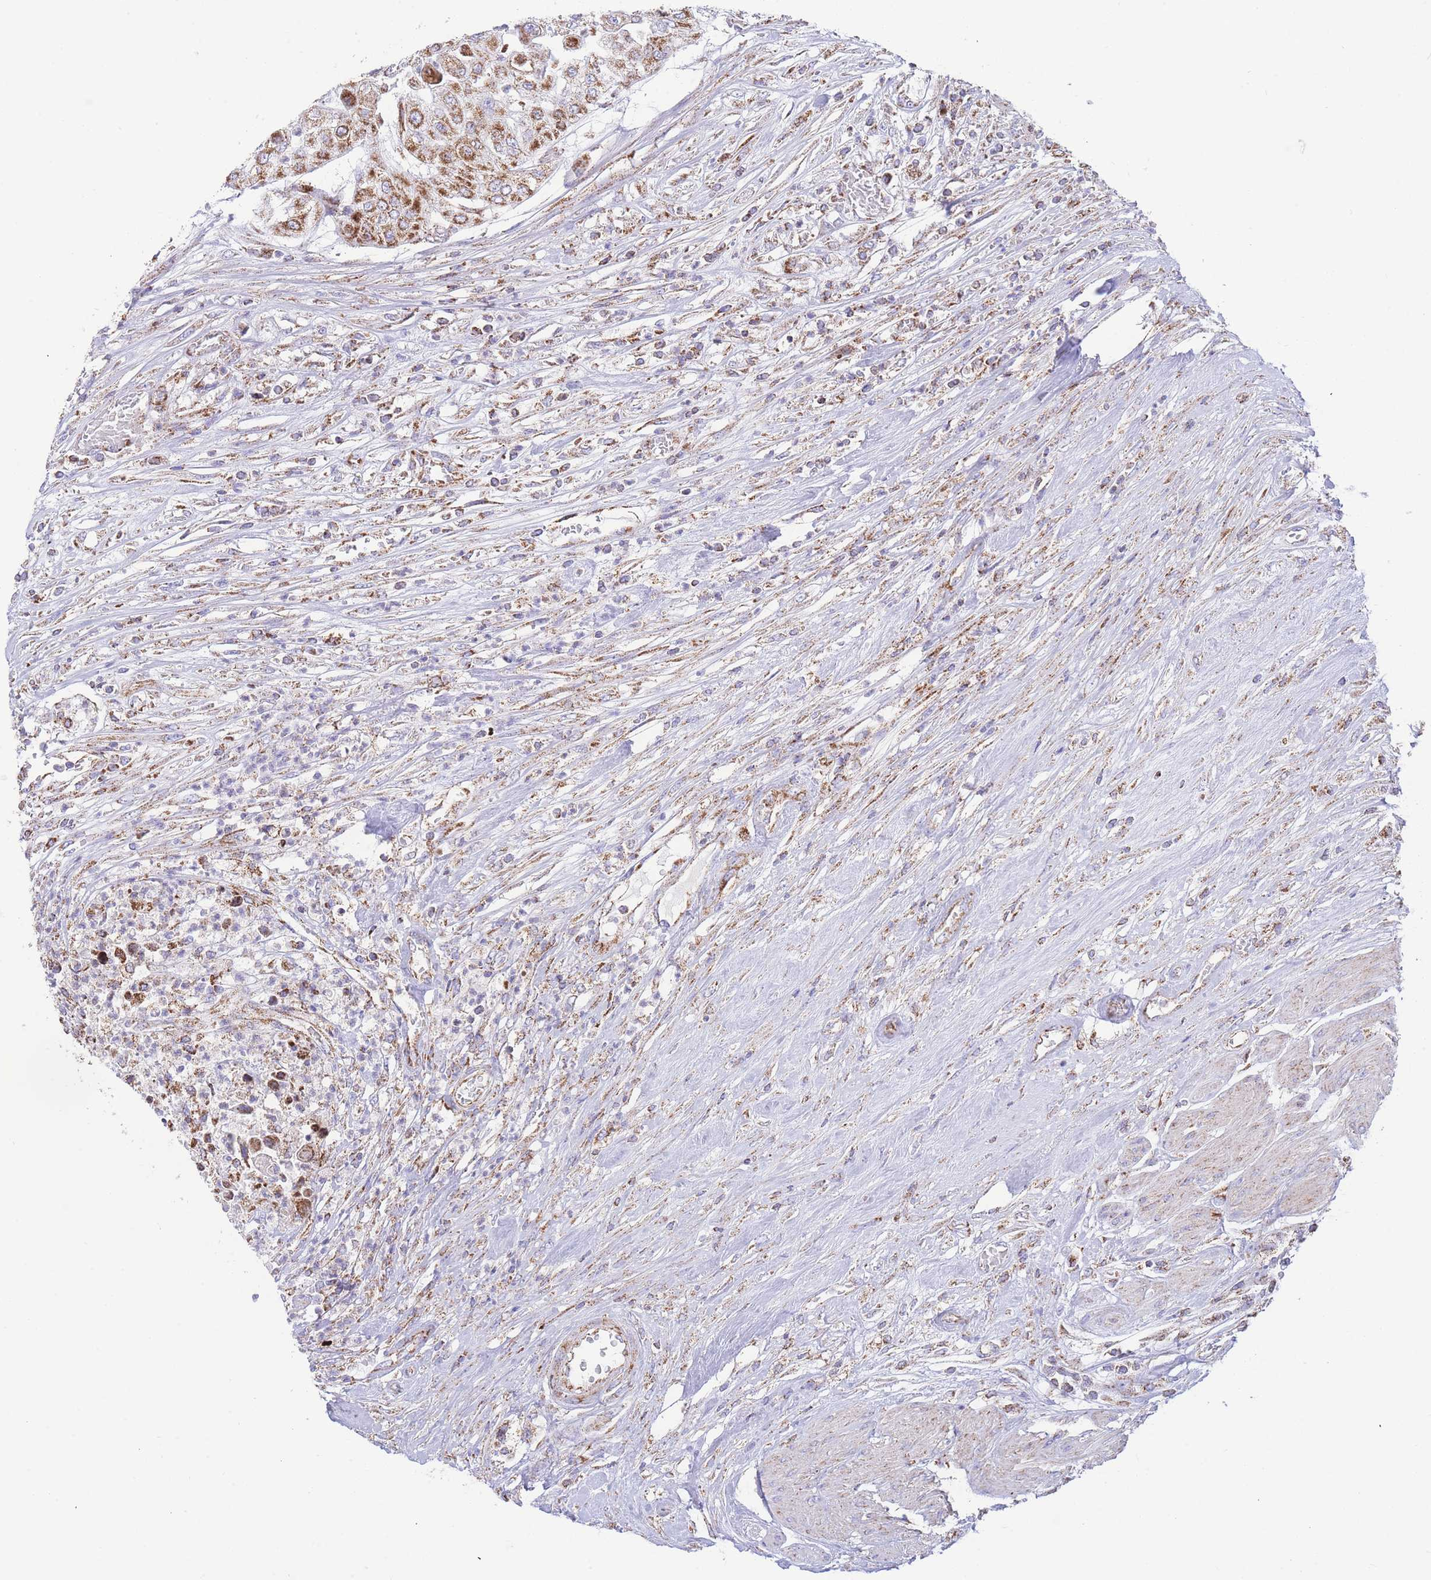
{"staining": {"intensity": "moderate", "quantity": ">75%", "location": "cytoplasmic/membranous"}, "tissue": "urothelial cancer", "cell_type": "Tumor cells", "image_type": "cancer", "snomed": [{"axis": "morphology", "description": "Urothelial carcinoma, High grade"}, {"axis": "topography", "description": "Urinary bladder"}], "caption": "Immunohistochemical staining of human urothelial cancer reveals moderate cytoplasmic/membranous protein staining in approximately >75% of tumor cells.", "gene": "GSTM1", "patient": {"sex": "female", "age": 79}}